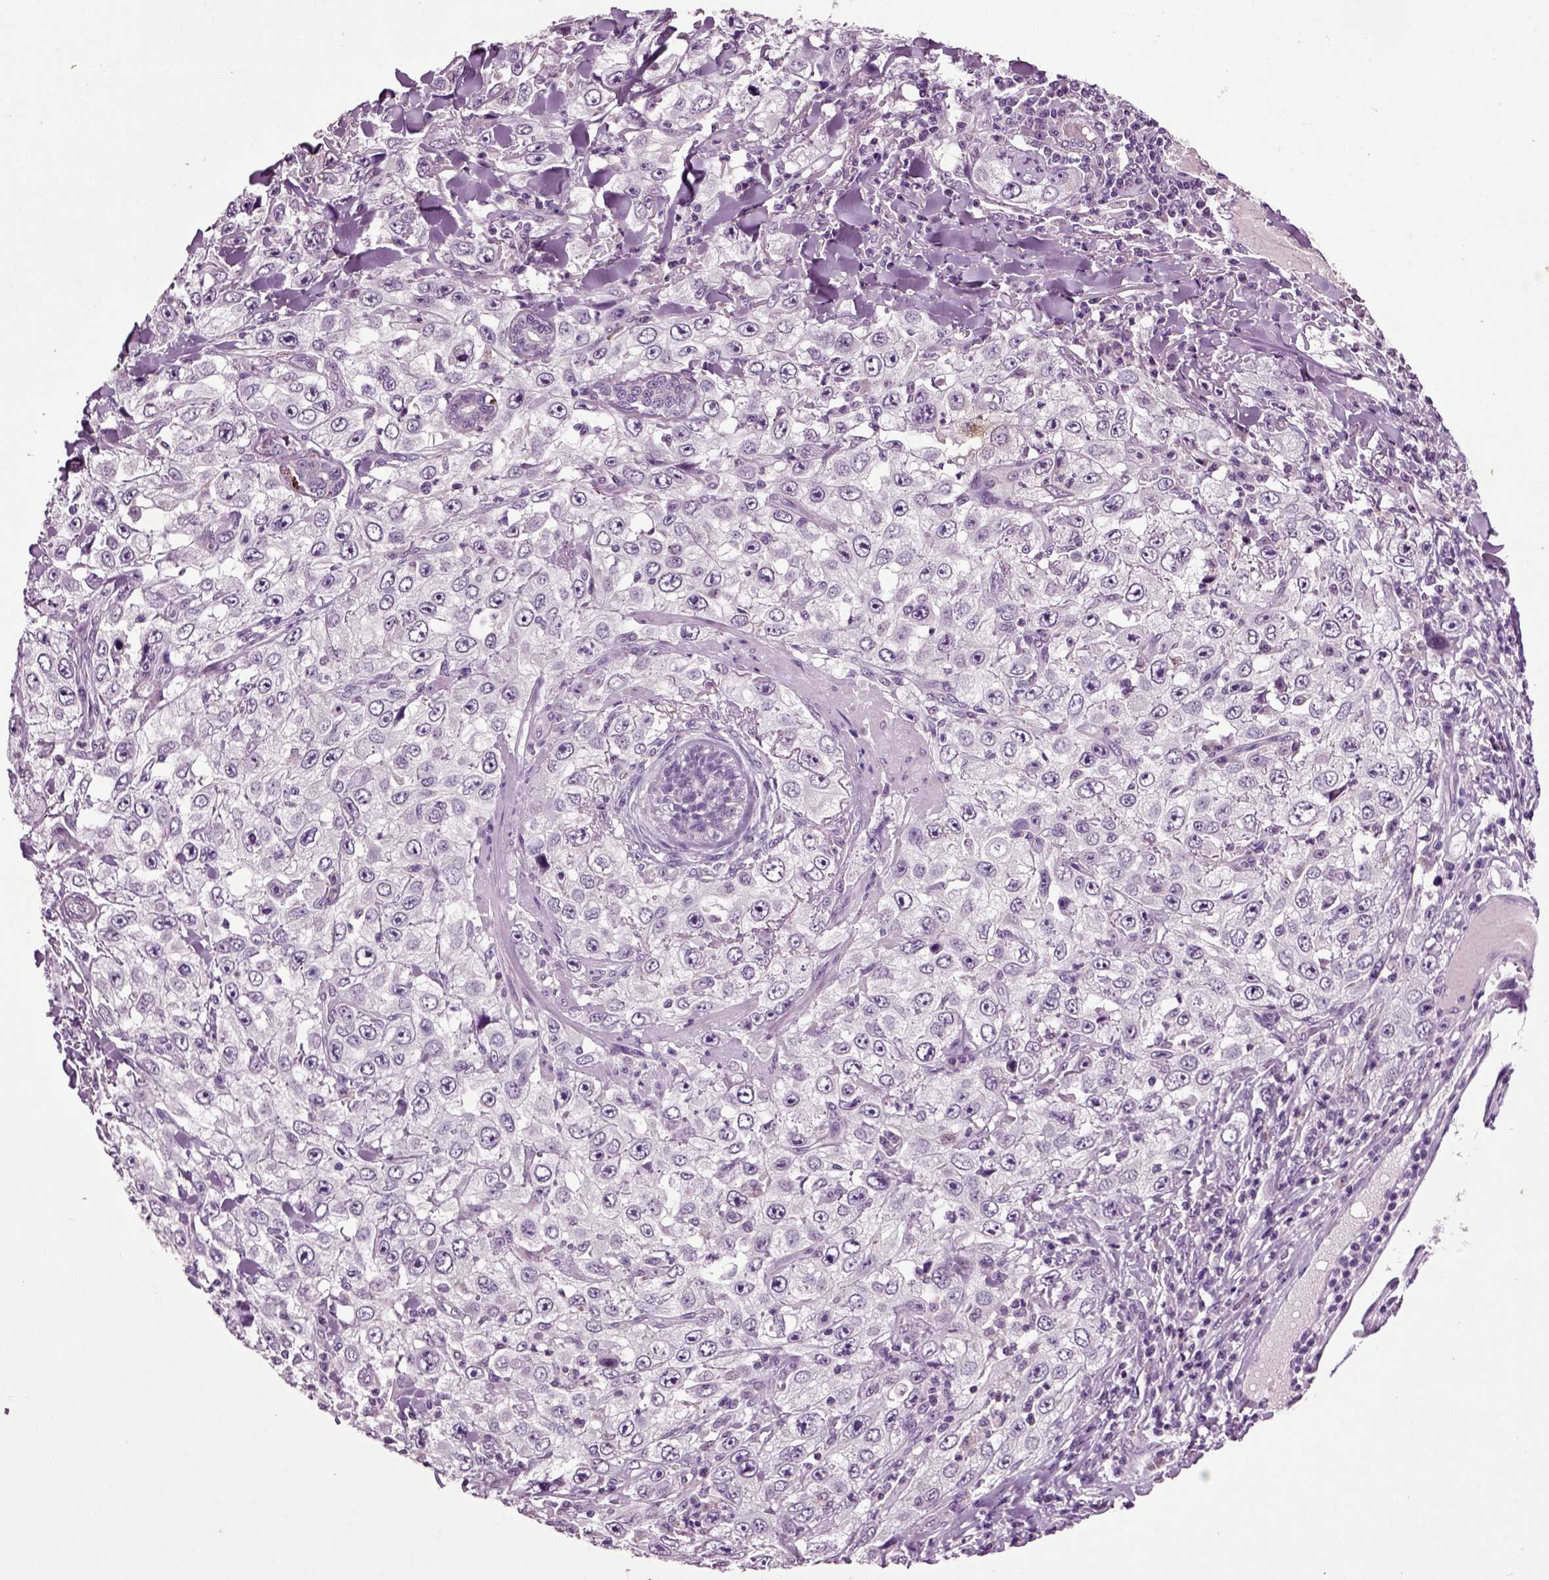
{"staining": {"intensity": "negative", "quantity": "none", "location": "none"}, "tissue": "skin cancer", "cell_type": "Tumor cells", "image_type": "cancer", "snomed": [{"axis": "morphology", "description": "Squamous cell carcinoma, NOS"}, {"axis": "topography", "description": "Skin"}], "caption": "This is a image of immunohistochemistry (IHC) staining of skin squamous cell carcinoma, which shows no positivity in tumor cells.", "gene": "CRHR1", "patient": {"sex": "male", "age": 82}}